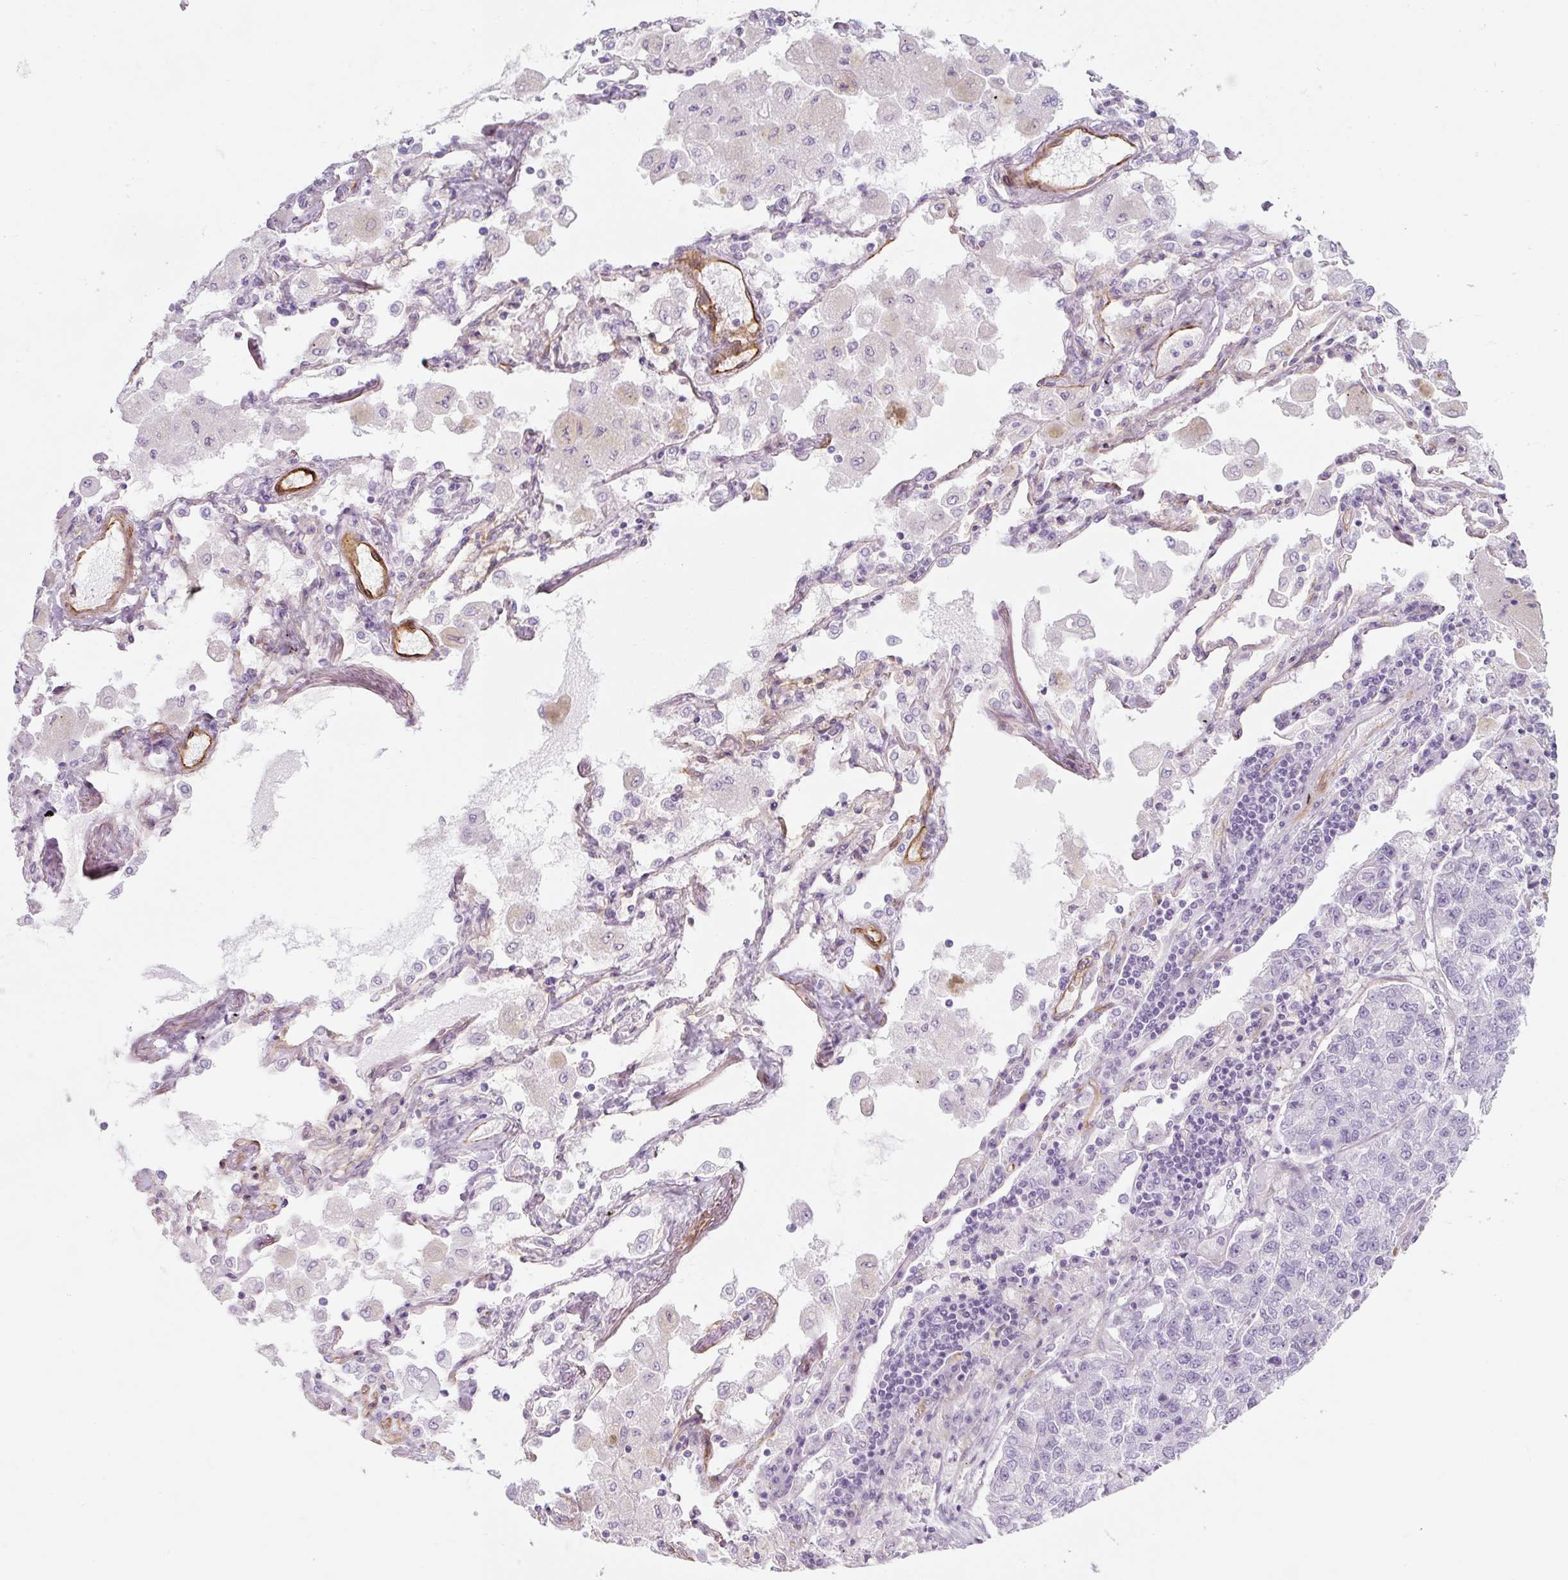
{"staining": {"intensity": "negative", "quantity": "none", "location": "none"}, "tissue": "lung cancer", "cell_type": "Tumor cells", "image_type": "cancer", "snomed": [{"axis": "morphology", "description": "Adenocarcinoma, NOS"}, {"axis": "topography", "description": "Lung"}], "caption": "A photomicrograph of lung adenocarcinoma stained for a protein reveals no brown staining in tumor cells.", "gene": "CAVIN3", "patient": {"sex": "male", "age": 49}}